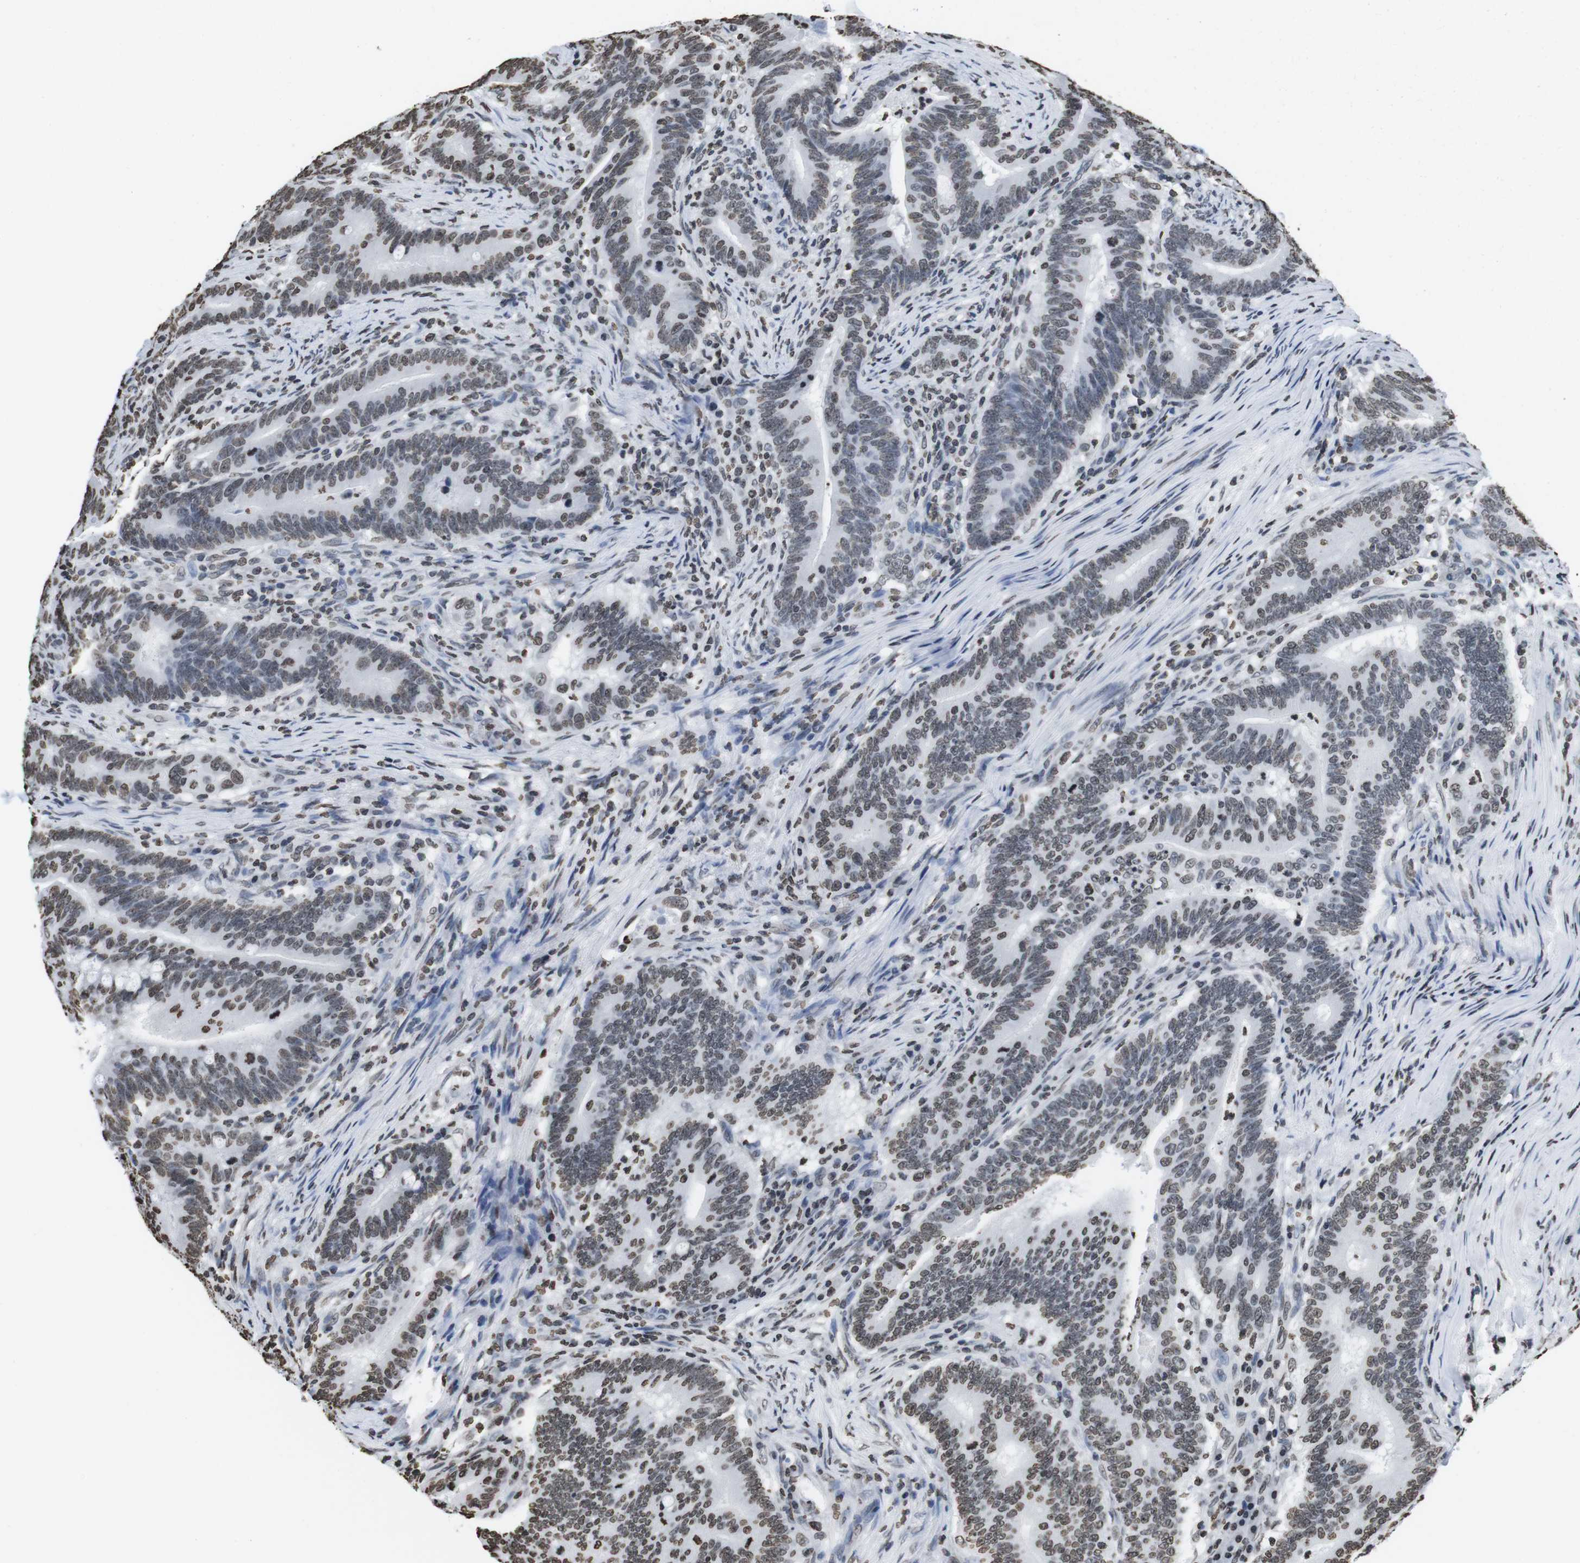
{"staining": {"intensity": "moderate", "quantity": ">75%", "location": "nuclear"}, "tissue": "colorectal cancer", "cell_type": "Tumor cells", "image_type": "cancer", "snomed": [{"axis": "morphology", "description": "Normal tissue, NOS"}, {"axis": "morphology", "description": "Adenocarcinoma, NOS"}, {"axis": "topography", "description": "Colon"}], "caption": "Colorectal cancer (adenocarcinoma) stained with immunohistochemistry reveals moderate nuclear expression in about >75% of tumor cells.", "gene": "BSX", "patient": {"sex": "female", "age": 66}}